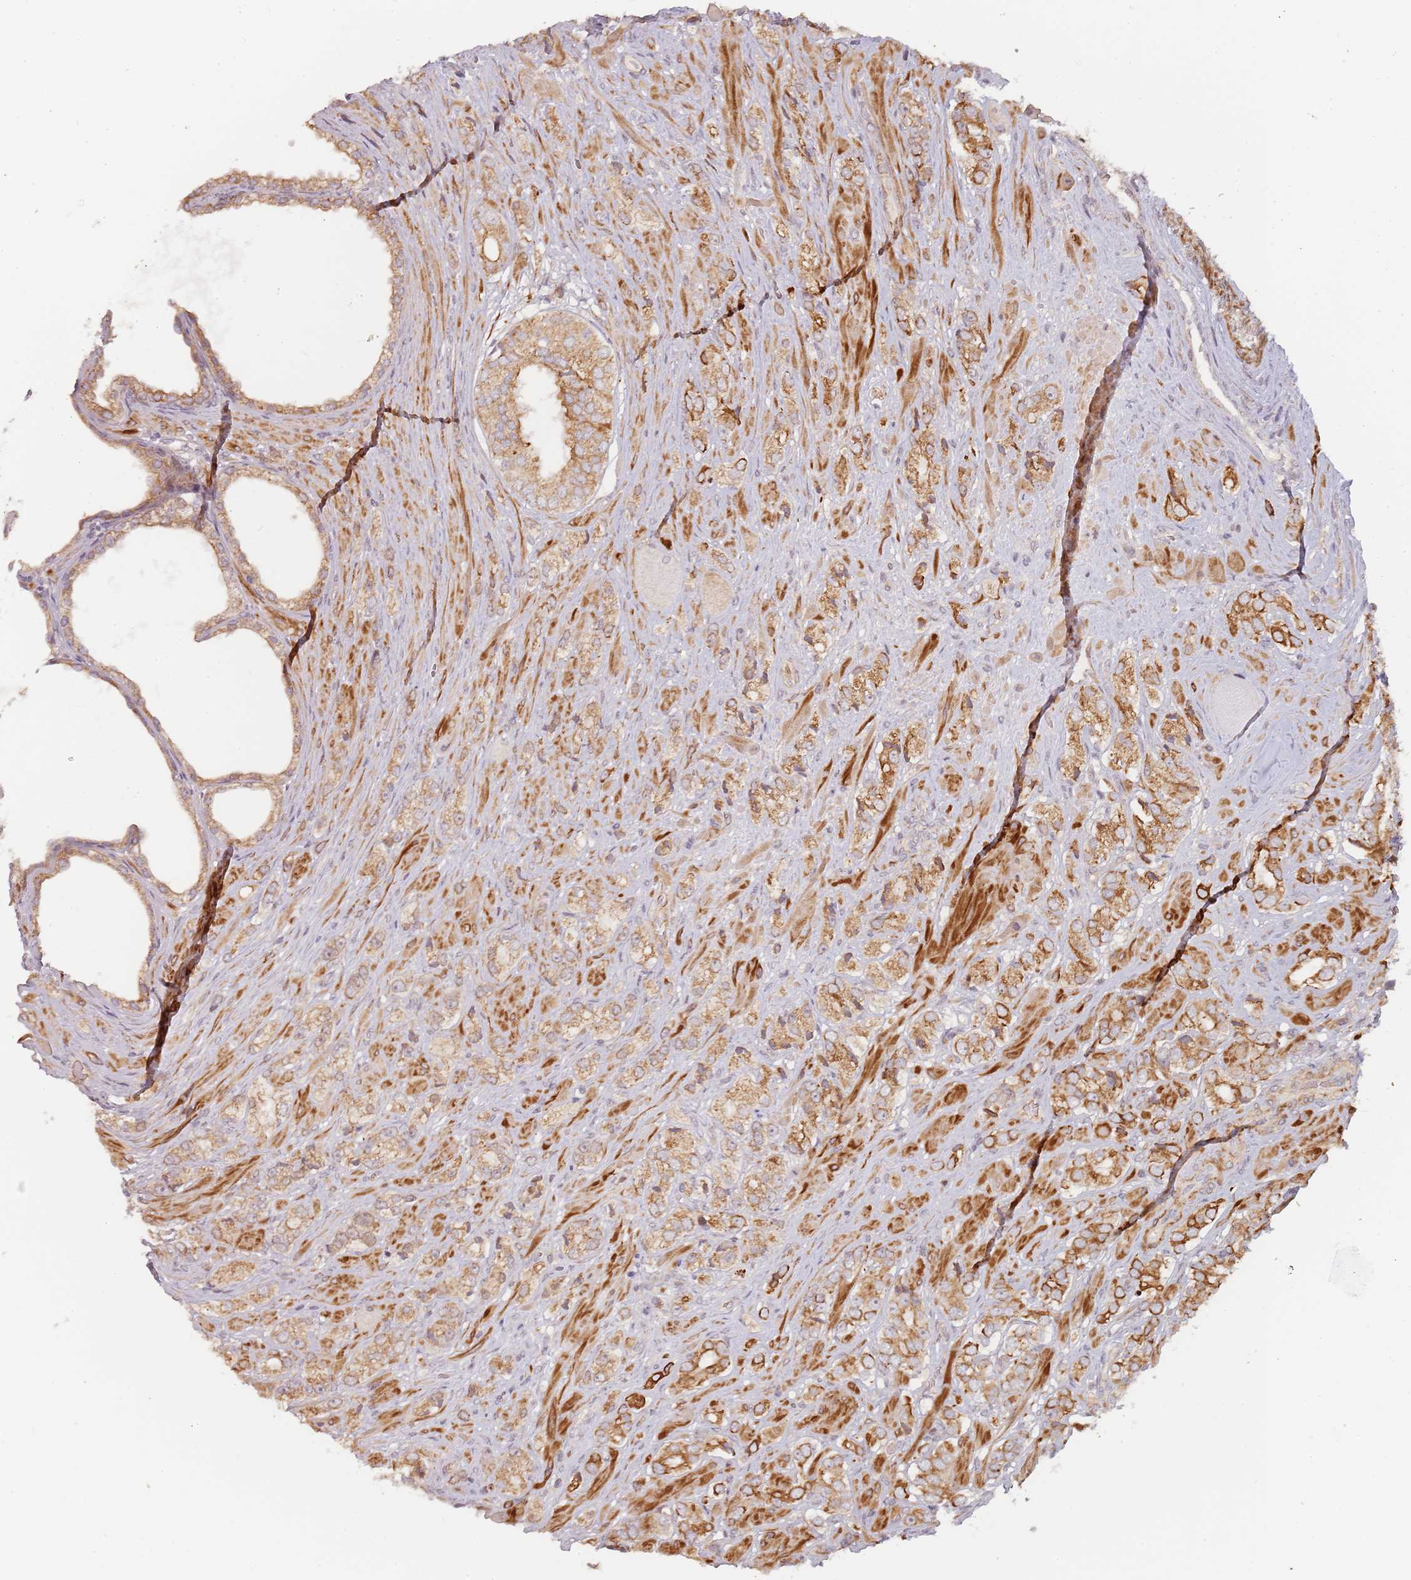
{"staining": {"intensity": "moderate", "quantity": ">75%", "location": "cytoplasmic/membranous"}, "tissue": "prostate cancer", "cell_type": "Tumor cells", "image_type": "cancer", "snomed": [{"axis": "morphology", "description": "Adenocarcinoma, High grade"}, {"axis": "topography", "description": "Prostate and seminal vesicle, NOS"}], "caption": "IHC (DAB) staining of adenocarcinoma (high-grade) (prostate) demonstrates moderate cytoplasmic/membranous protein staining in approximately >75% of tumor cells.", "gene": "RPS6KA2", "patient": {"sex": "male", "age": 64}}